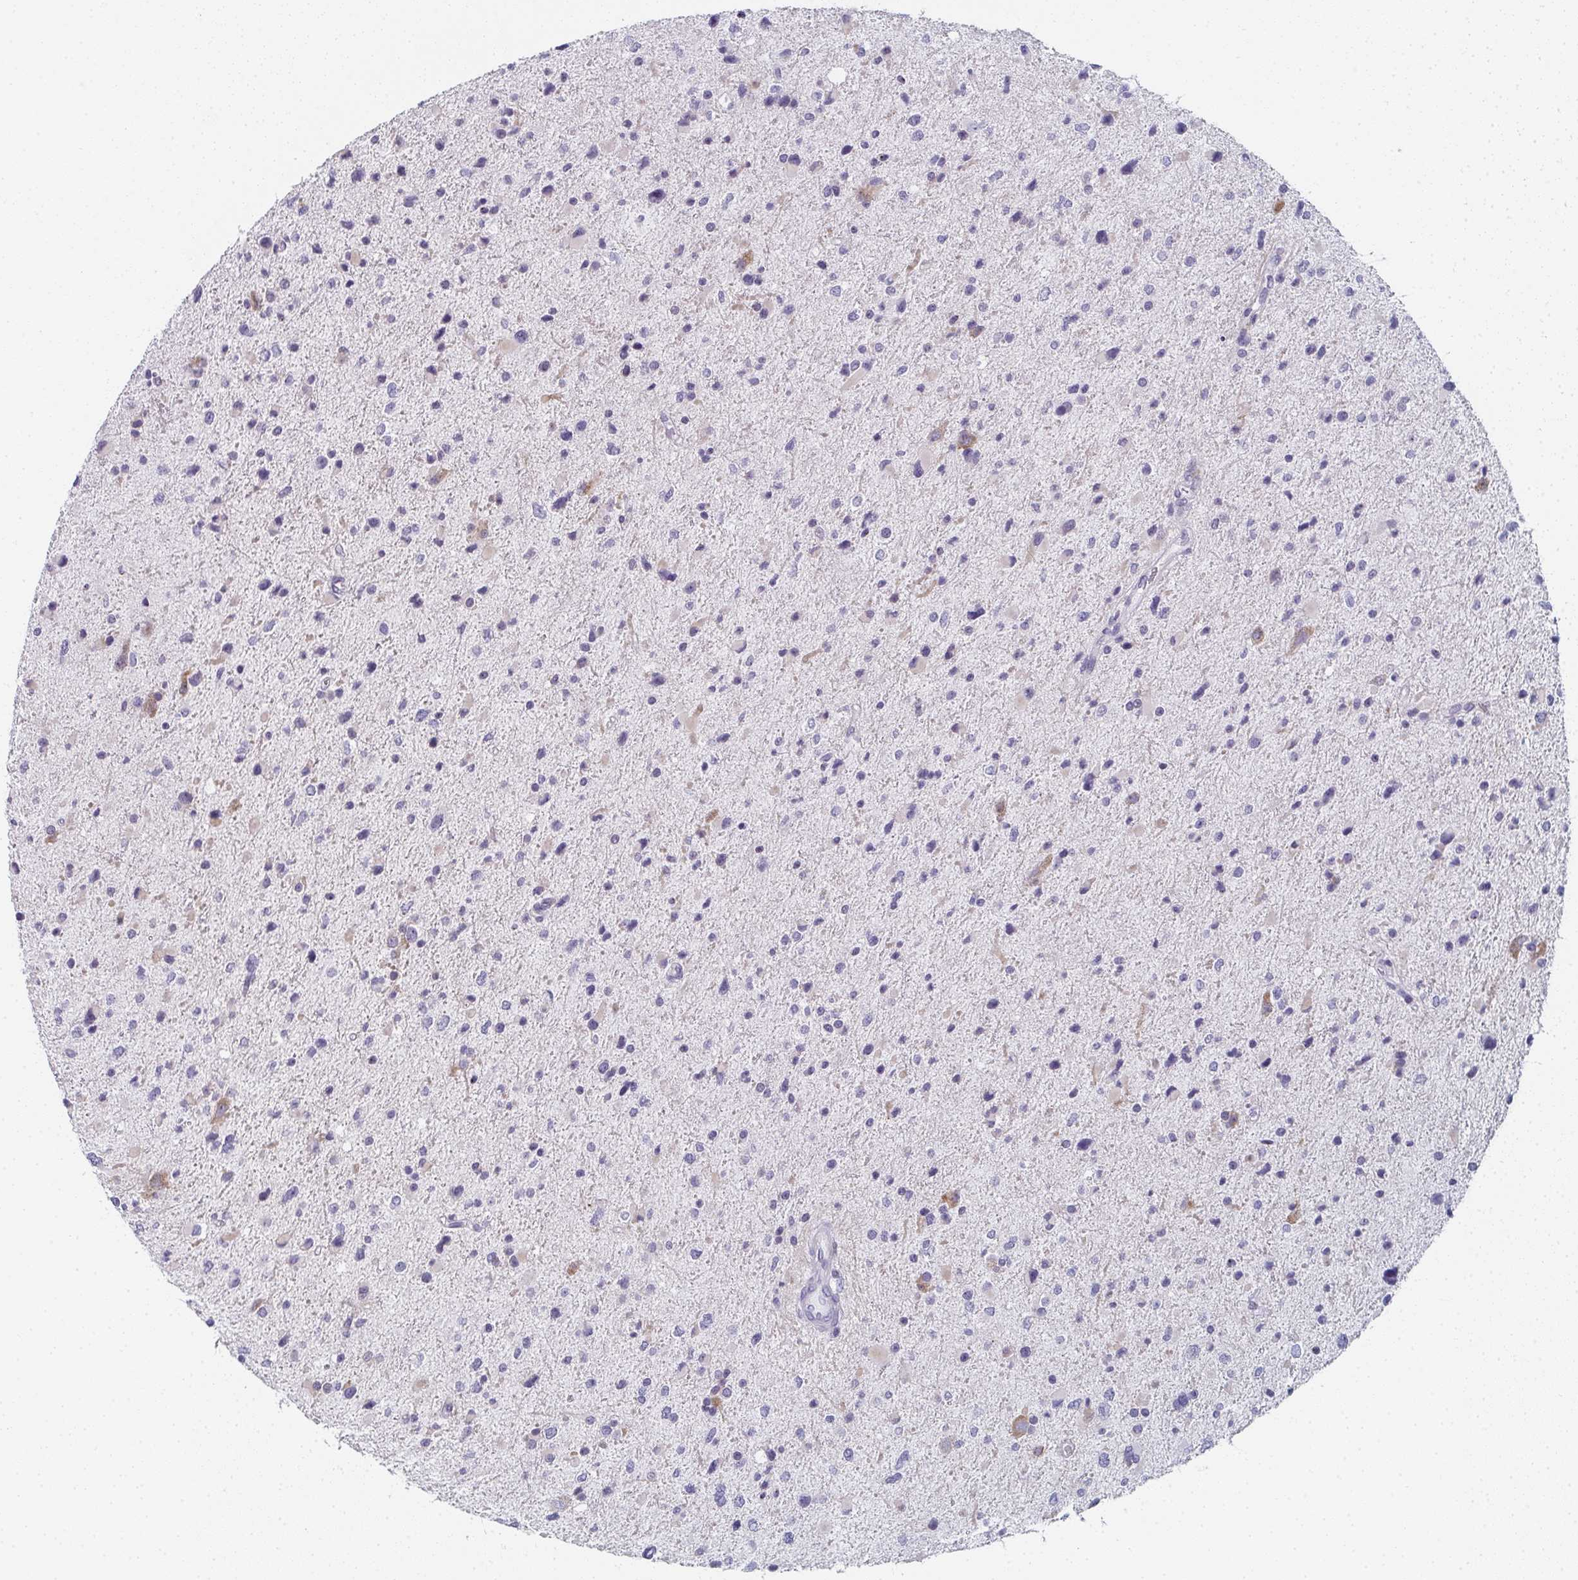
{"staining": {"intensity": "negative", "quantity": "none", "location": "none"}, "tissue": "glioma", "cell_type": "Tumor cells", "image_type": "cancer", "snomed": [{"axis": "morphology", "description": "Glioma, malignant, Low grade"}, {"axis": "topography", "description": "Brain"}], "caption": "This is a image of IHC staining of glioma, which shows no staining in tumor cells. Nuclei are stained in blue.", "gene": "PYCR3", "patient": {"sex": "female", "age": 32}}